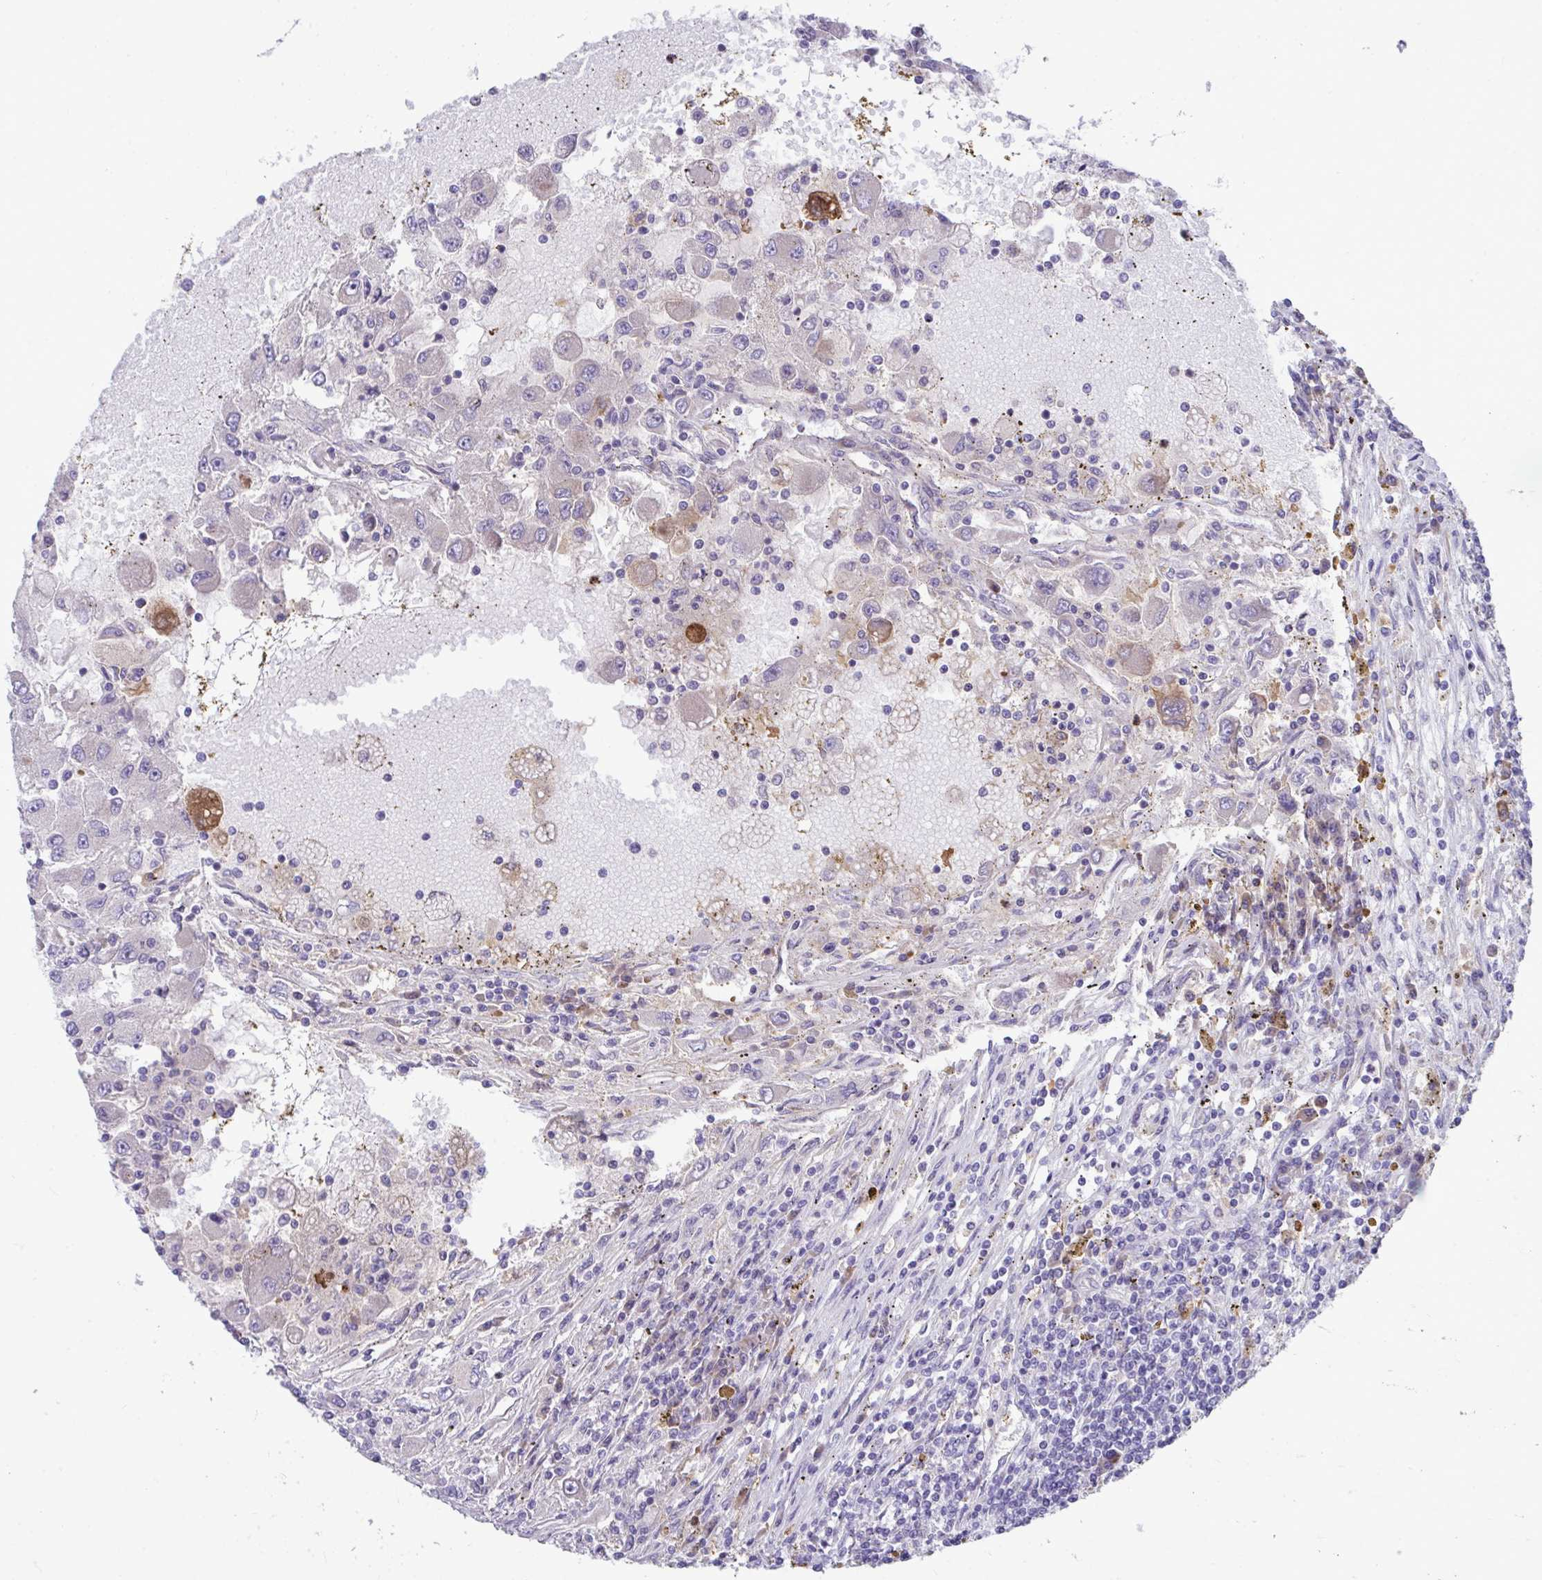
{"staining": {"intensity": "negative", "quantity": "none", "location": "none"}, "tissue": "renal cancer", "cell_type": "Tumor cells", "image_type": "cancer", "snomed": [{"axis": "morphology", "description": "Adenocarcinoma, NOS"}, {"axis": "topography", "description": "Kidney"}], "caption": "This is a micrograph of IHC staining of renal adenocarcinoma, which shows no positivity in tumor cells.", "gene": "PIGZ", "patient": {"sex": "female", "age": 67}}